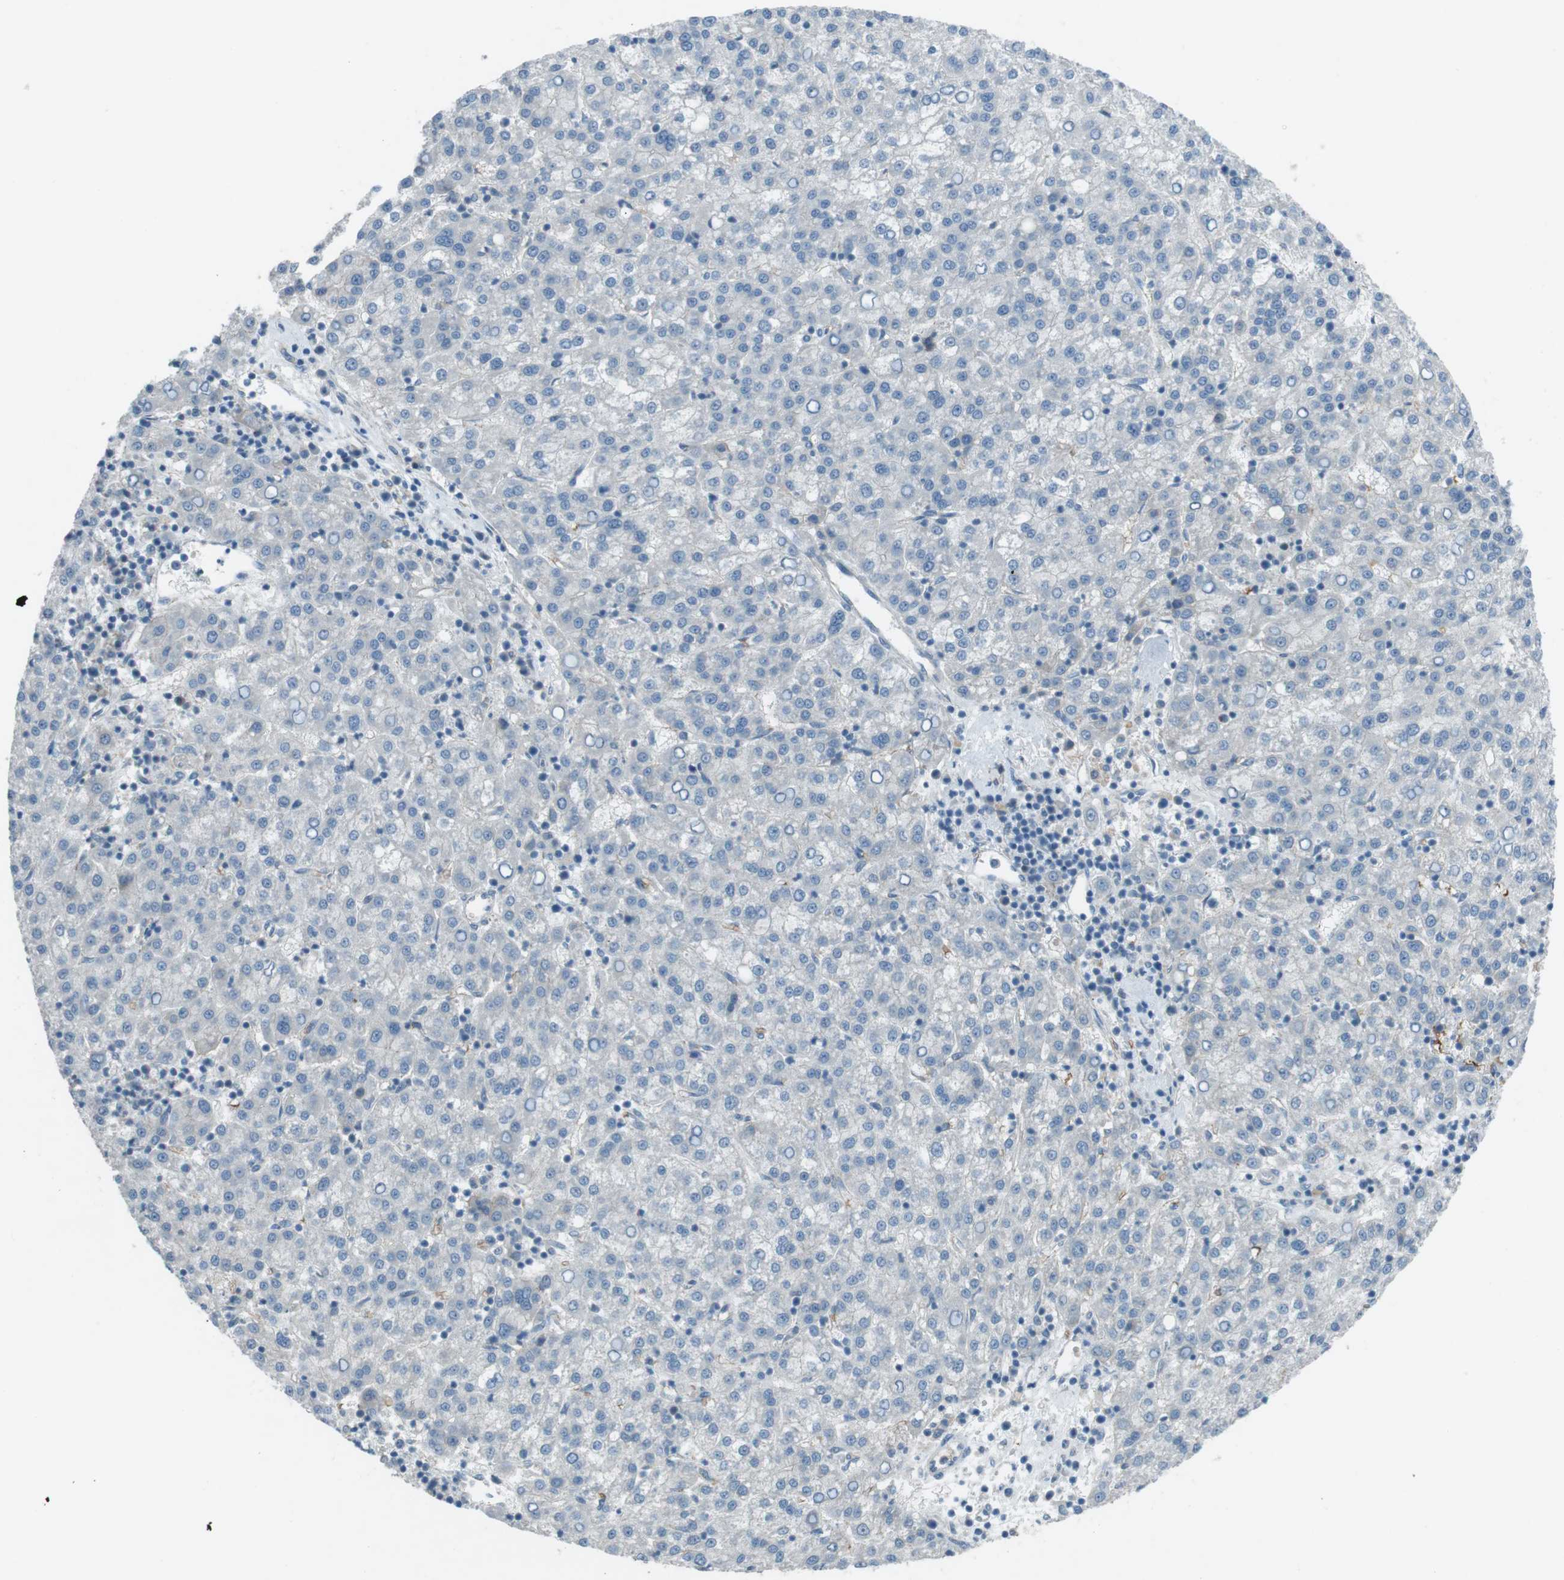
{"staining": {"intensity": "negative", "quantity": "none", "location": "none"}, "tissue": "liver cancer", "cell_type": "Tumor cells", "image_type": "cancer", "snomed": [{"axis": "morphology", "description": "Carcinoma, Hepatocellular, NOS"}, {"axis": "topography", "description": "Liver"}], "caption": "This is an IHC histopathology image of liver hepatocellular carcinoma. There is no positivity in tumor cells.", "gene": "SPTA1", "patient": {"sex": "female", "age": 58}}